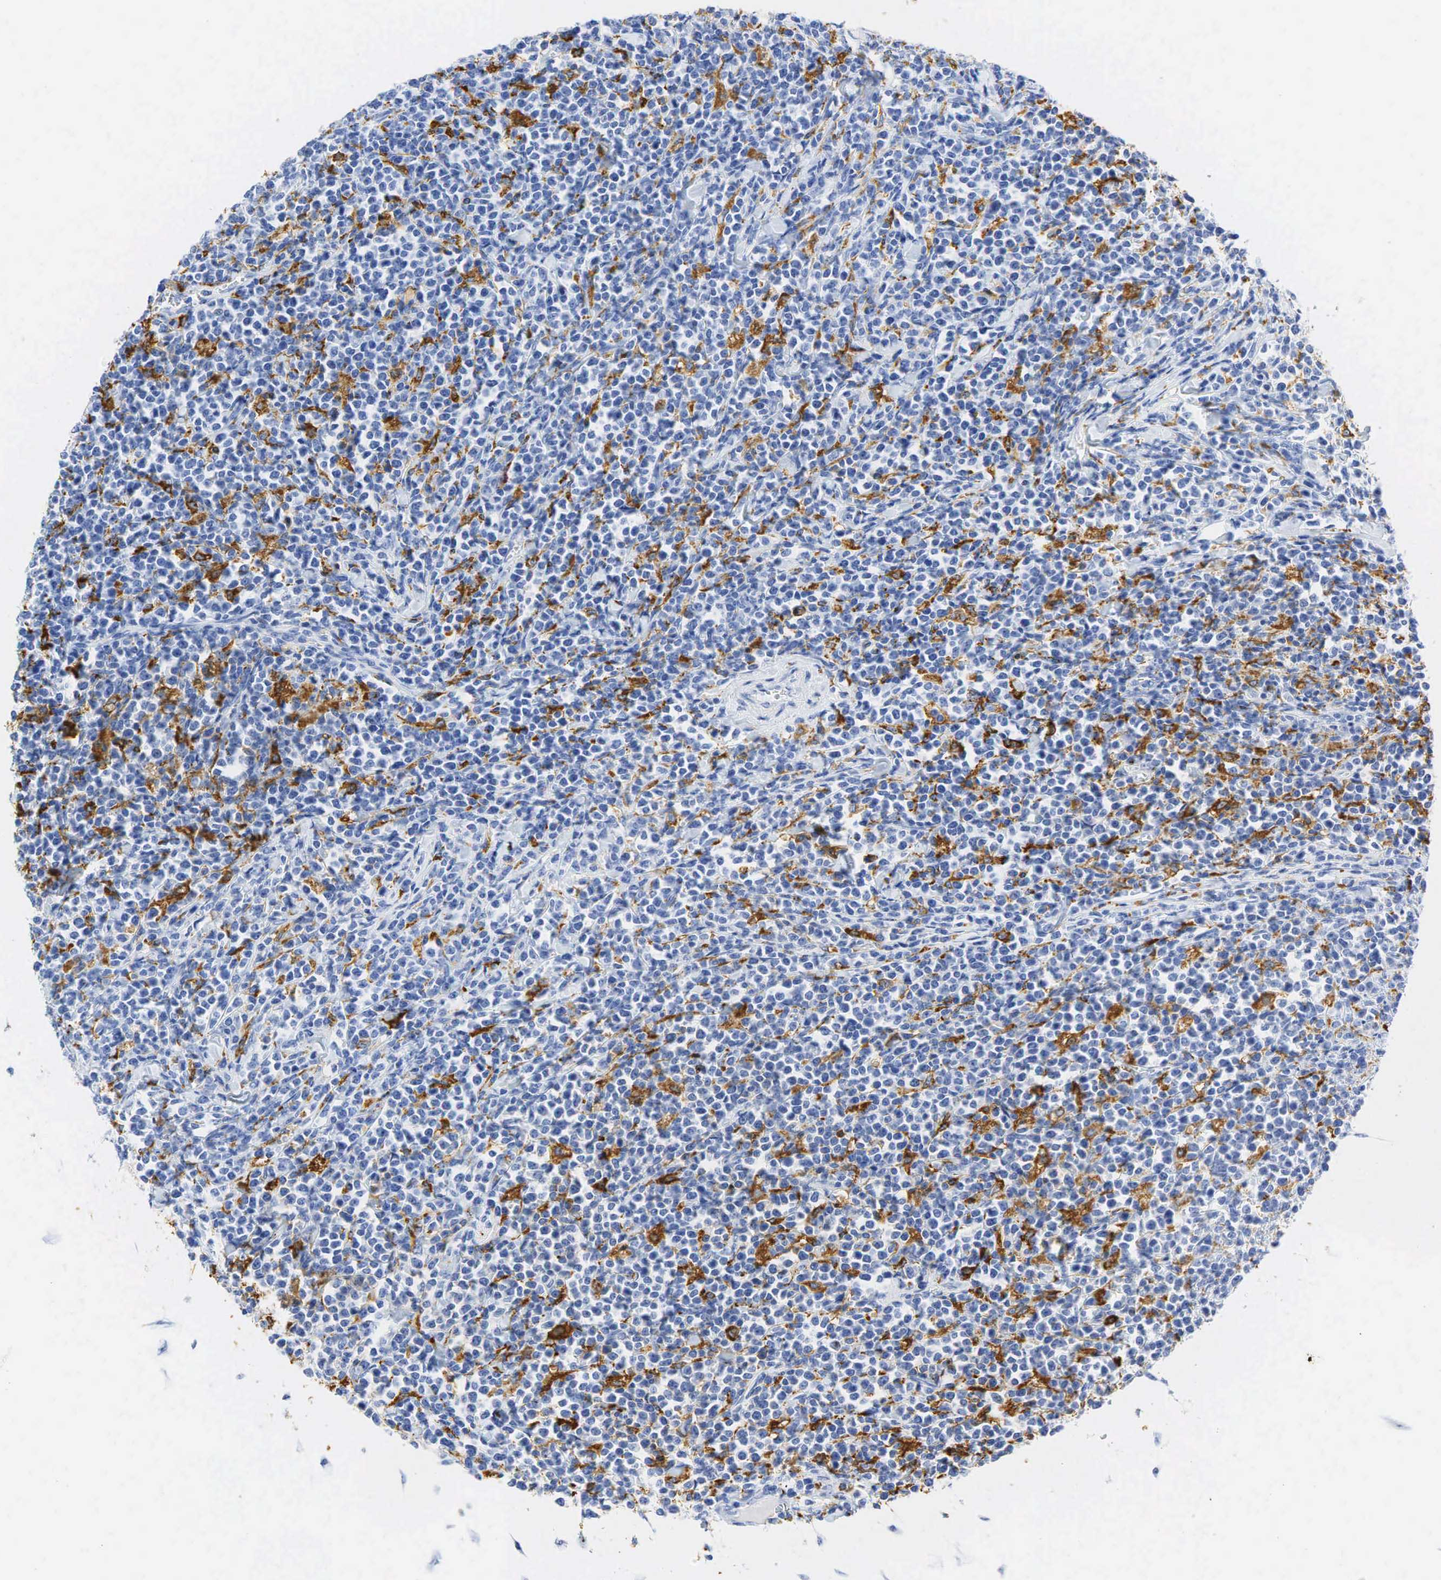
{"staining": {"intensity": "negative", "quantity": "none", "location": "none"}, "tissue": "lymphoma", "cell_type": "Tumor cells", "image_type": "cancer", "snomed": [{"axis": "morphology", "description": "Malignant lymphoma, non-Hodgkin's type, High grade"}, {"axis": "topography", "description": "Small intestine"}, {"axis": "topography", "description": "Colon"}], "caption": "DAB immunohistochemical staining of human malignant lymphoma, non-Hodgkin's type (high-grade) displays no significant positivity in tumor cells.", "gene": "CD68", "patient": {"sex": "male", "age": 8}}